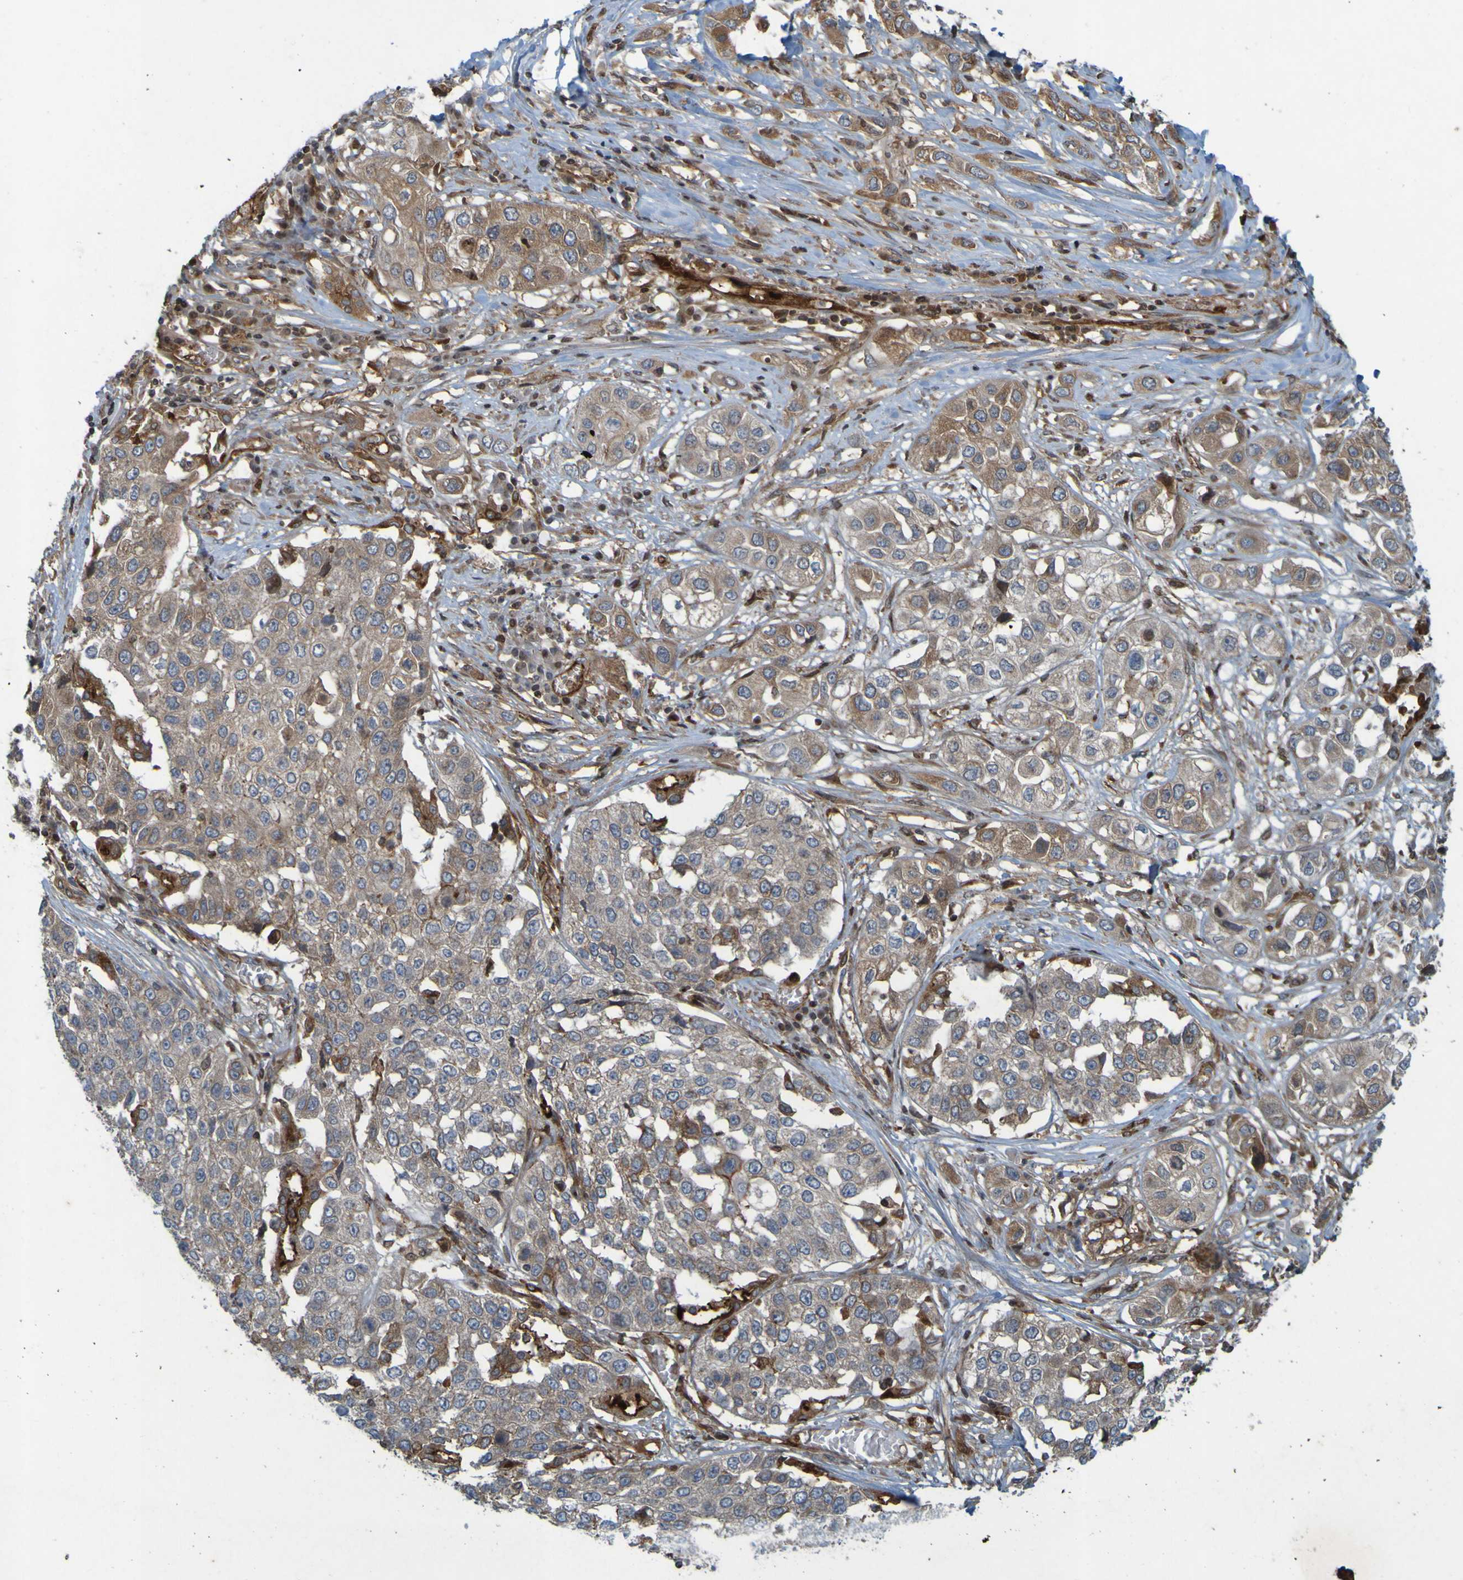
{"staining": {"intensity": "weak", "quantity": ">75%", "location": "cytoplasmic/membranous"}, "tissue": "lung cancer", "cell_type": "Tumor cells", "image_type": "cancer", "snomed": [{"axis": "morphology", "description": "Squamous cell carcinoma, NOS"}, {"axis": "topography", "description": "Lung"}], "caption": "About >75% of tumor cells in human squamous cell carcinoma (lung) exhibit weak cytoplasmic/membranous protein staining as visualized by brown immunohistochemical staining.", "gene": "GUCY1A1", "patient": {"sex": "male", "age": 71}}